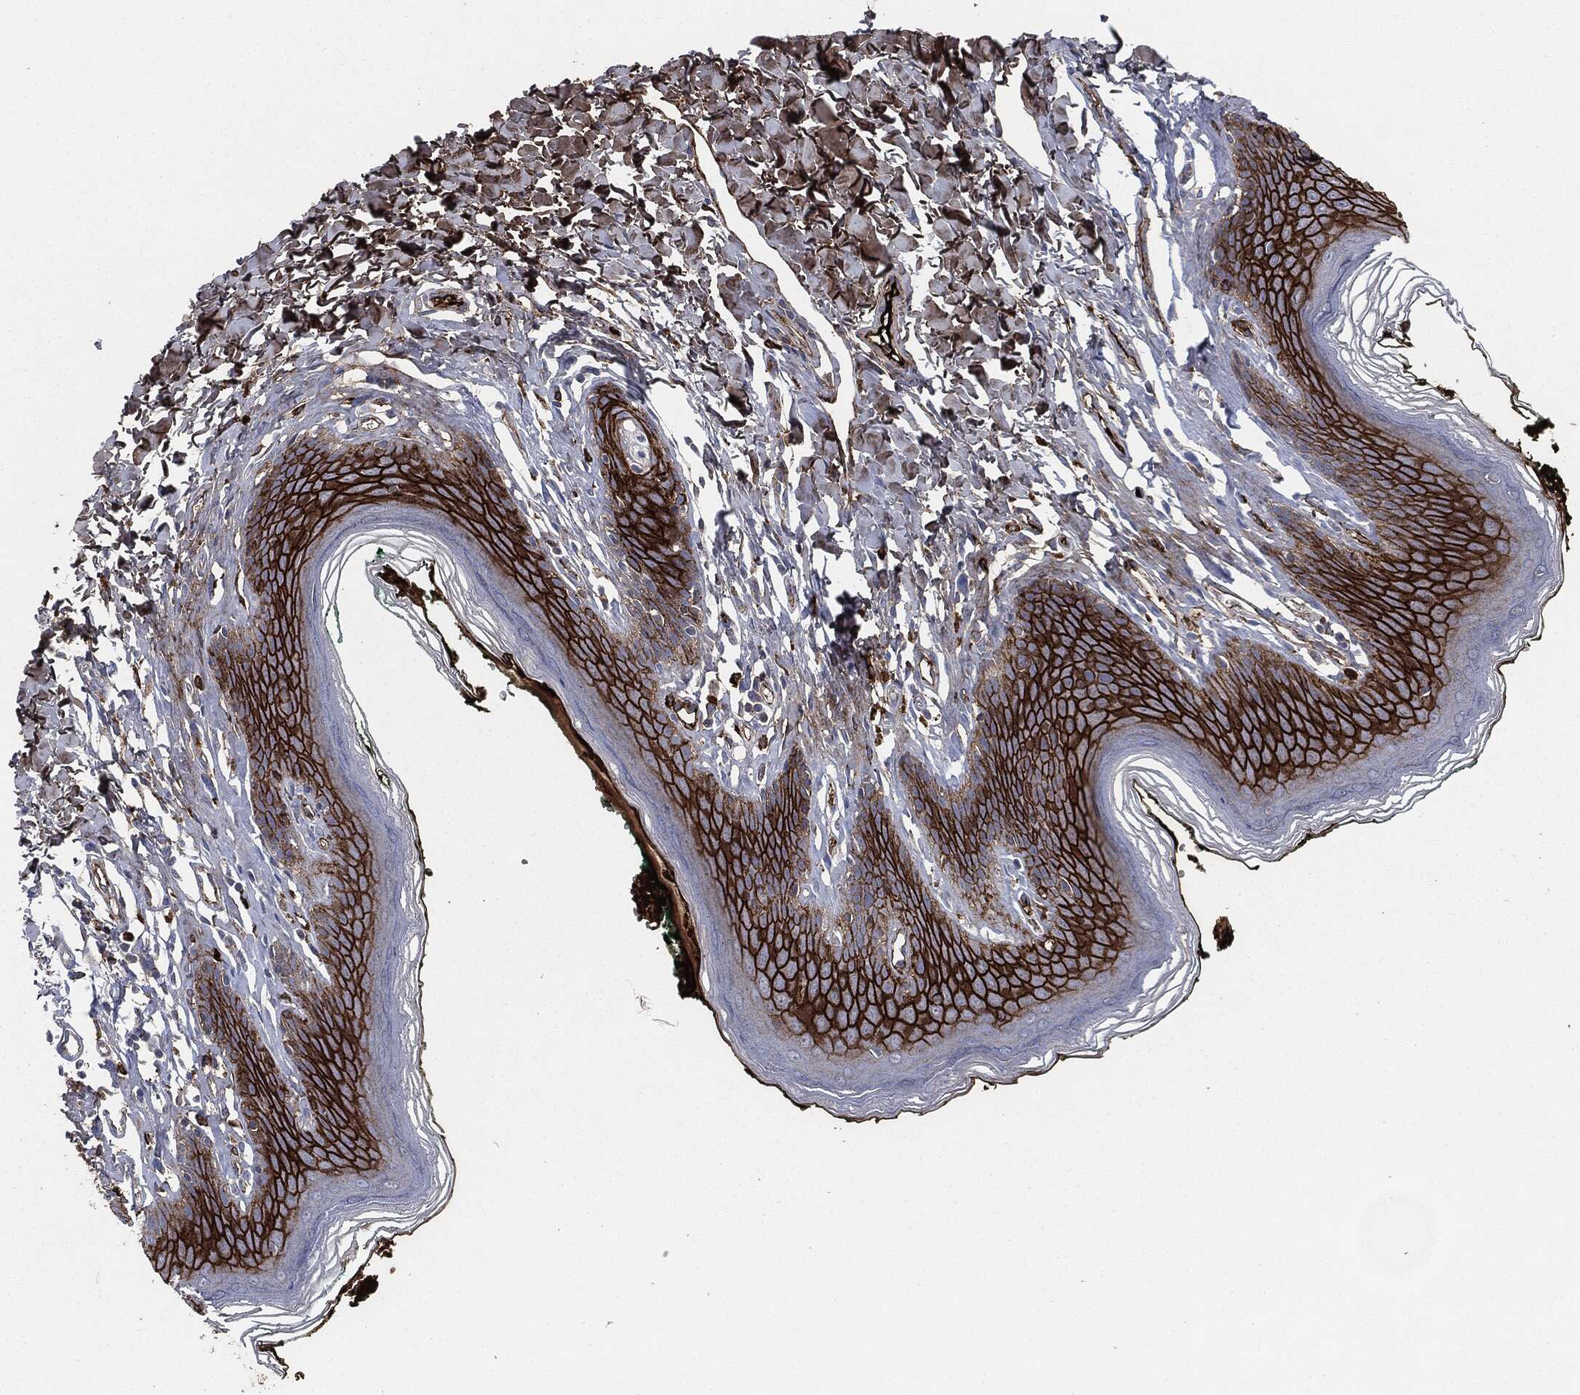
{"staining": {"intensity": "strong", "quantity": ">75%", "location": "cytoplasmic/membranous"}, "tissue": "skin", "cell_type": "Epidermal cells", "image_type": "normal", "snomed": [{"axis": "morphology", "description": "Normal tissue, NOS"}, {"axis": "topography", "description": "Vulva"}], "caption": "Brown immunohistochemical staining in benign human skin displays strong cytoplasmic/membranous staining in about >75% of epidermal cells. (Stains: DAB in brown, nuclei in blue, Microscopy: brightfield microscopy at high magnification).", "gene": "APOB", "patient": {"sex": "female", "age": 66}}